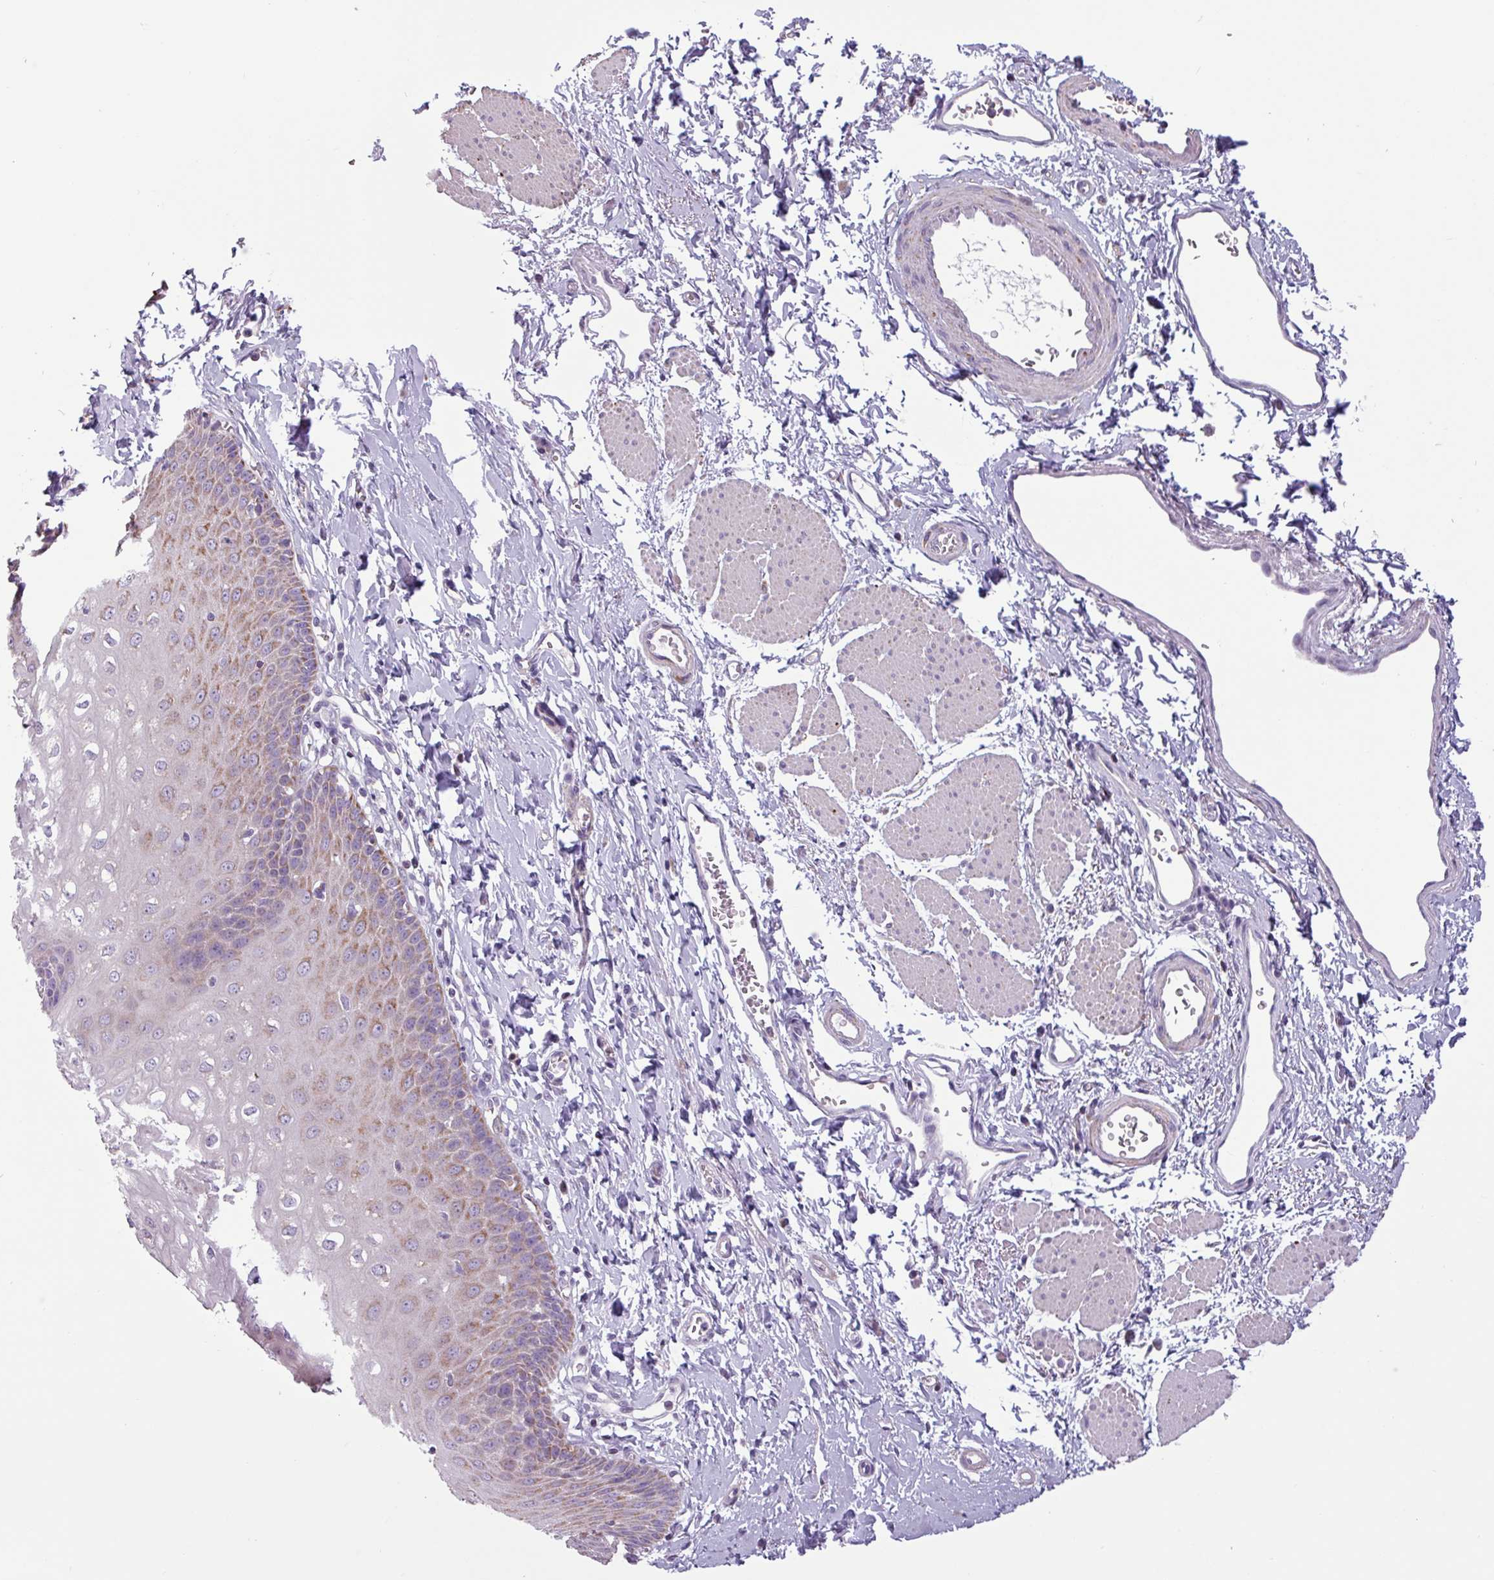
{"staining": {"intensity": "moderate", "quantity": "<25%", "location": "cytoplasmic/membranous"}, "tissue": "esophagus", "cell_type": "Squamous epithelial cells", "image_type": "normal", "snomed": [{"axis": "morphology", "description": "Normal tissue, NOS"}, {"axis": "topography", "description": "Esophagus"}], "caption": "Squamous epithelial cells display moderate cytoplasmic/membranous expression in about <25% of cells in benign esophagus.", "gene": "CAMK1", "patient": {"sex": "male", "age": 70}}